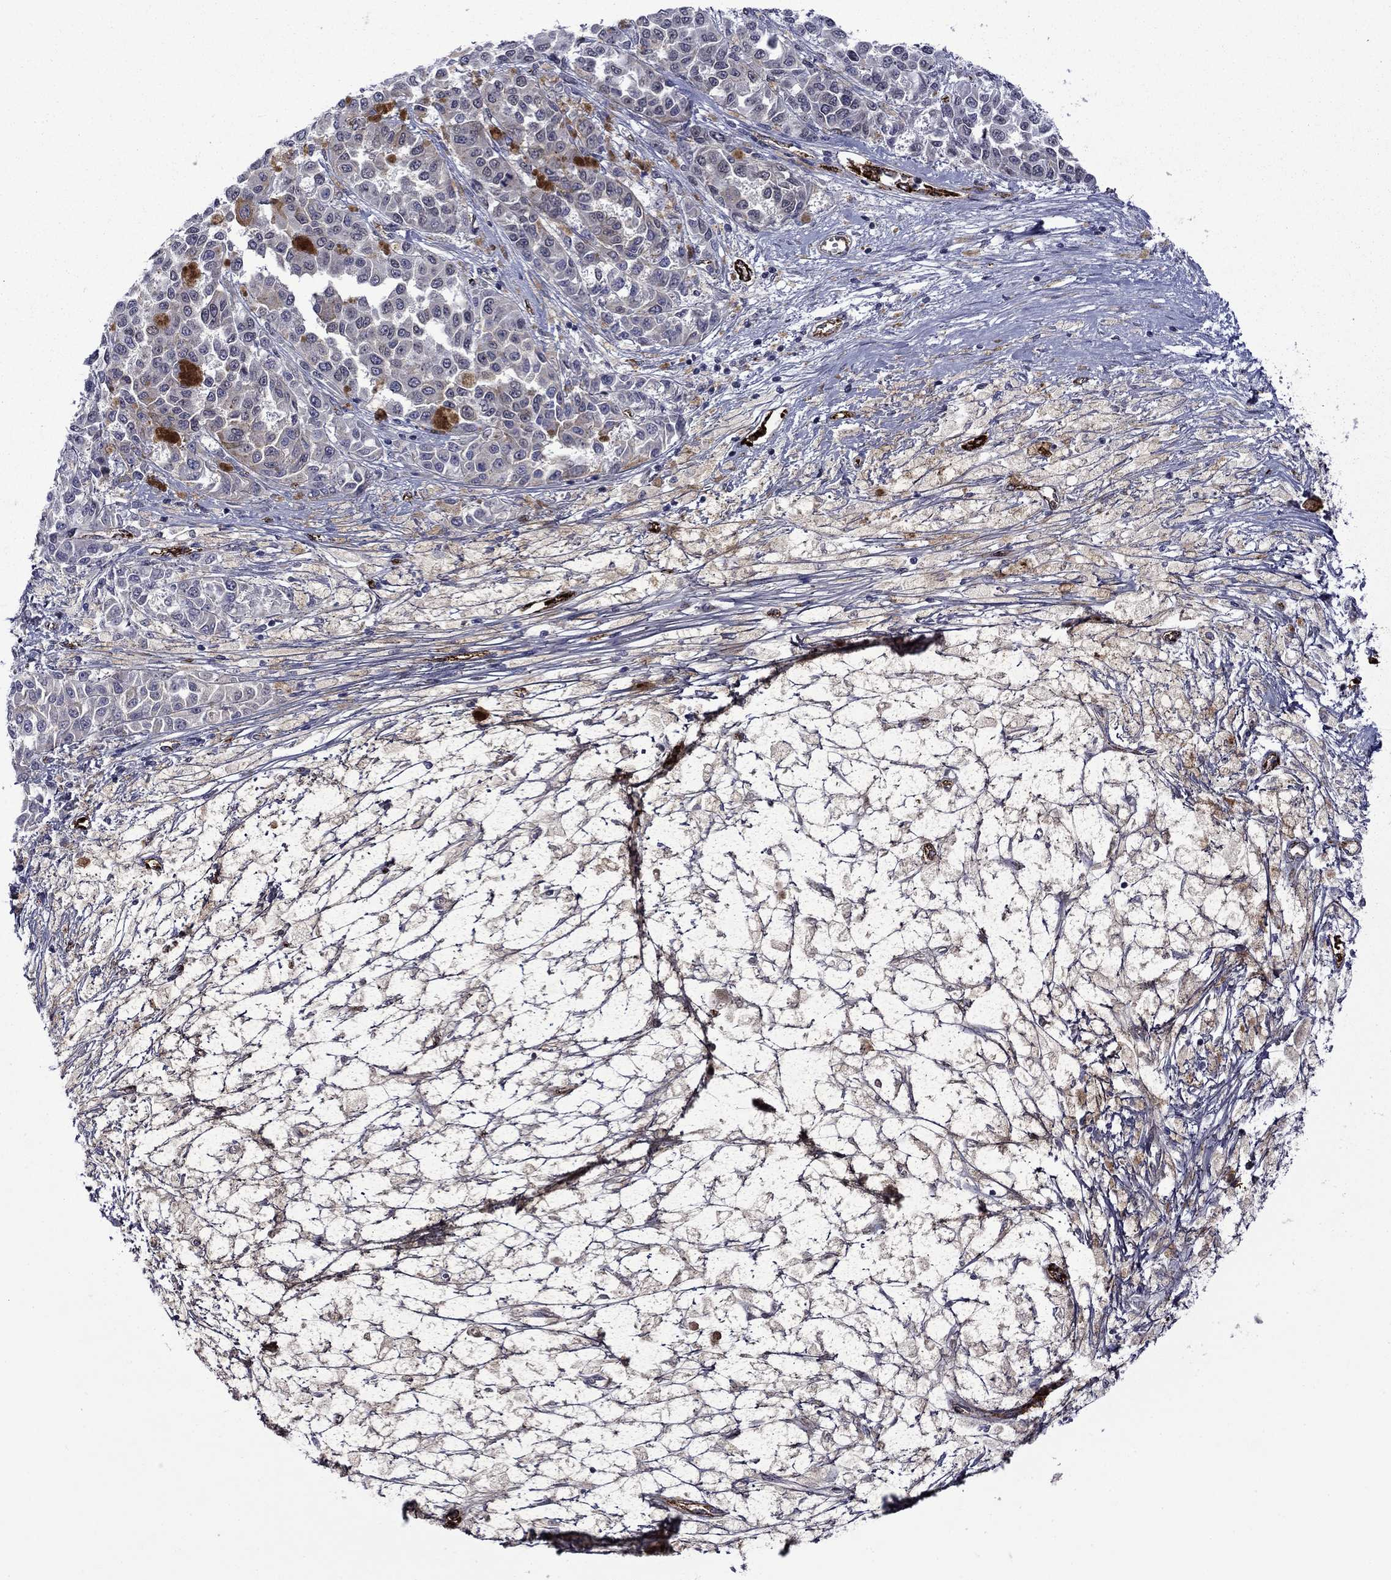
{"staining": {"intensity": "negative", "quantity": "none", "location": "none"}, "tissue": "melanoma", "cell_type": "Tumor cells", "image_type": "cancer", "snomed": [{"axis": "morphology", "description": "Malignant melanoma, NOS"}, {"axis": "topography", "description": "Skin"}], "caption": "A histopathology image of malignant melanoma stained for a protein reveals no brown staining in tumor cells.", "gene": "SLITRK1", "patient": {"sex": "female", "age": 58}}